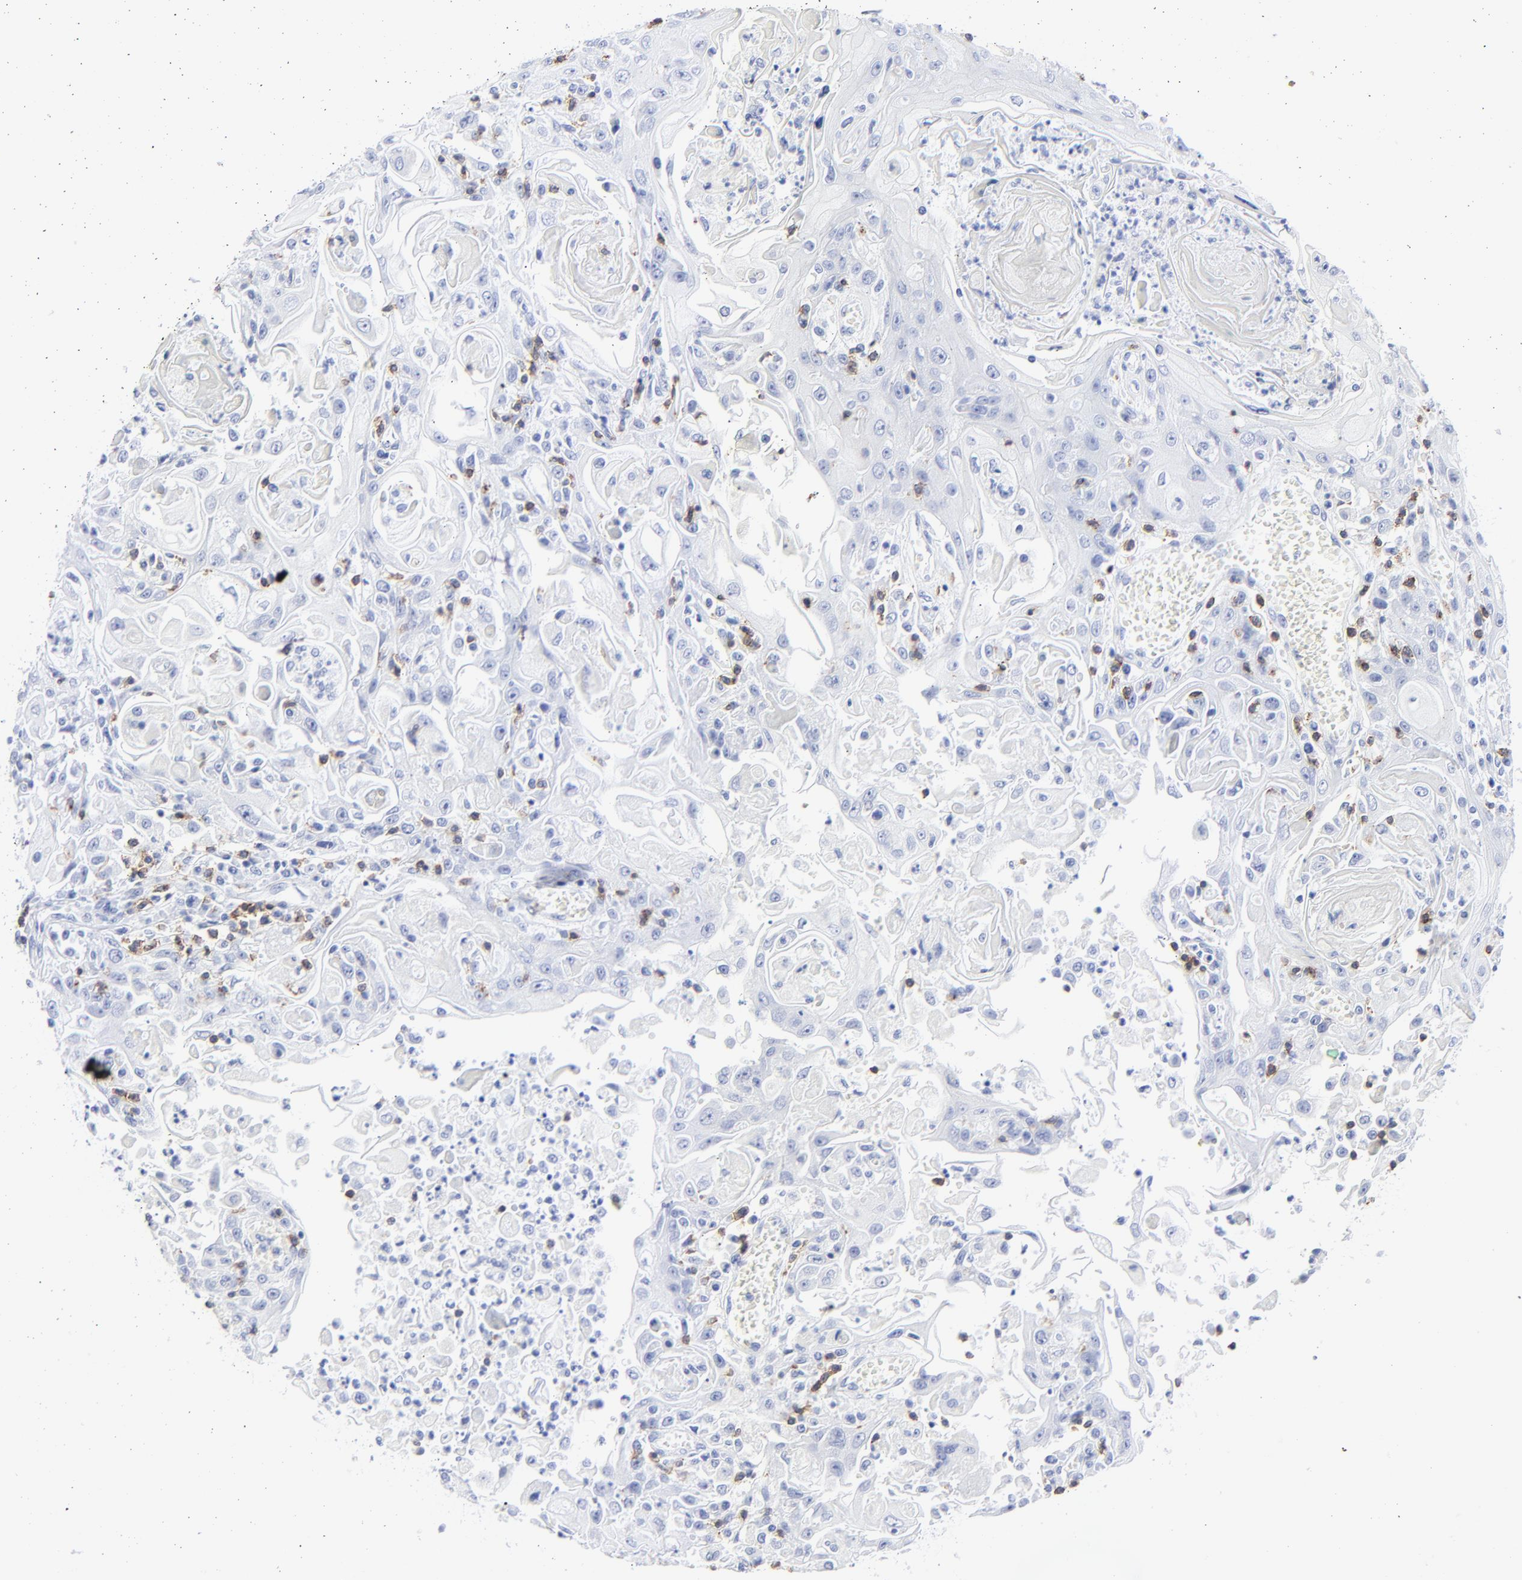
{"staining": {"intensity": "negative", "quantity": "none", "location": "none"}, "tissue": "head and neck cancer", "cell_type": "Tumor cells", "image_type": "cancer", "snomed": [{"axis": "morphology", "description": "Squamous cell carcinoma, NOS"}, {"axis": "topography", "description": "Oral tissue"}, {"axis": "topography", "description": "Head-Neck"}], "caption": "Tumor cells are negative for protein expression in human head and neck cancer. (DAB immunohistochemistry (IHC) visualized using brightfield microscopy, high magnification).", "gene": "LCK", "patient": {"sex": "female", "age": 76}}